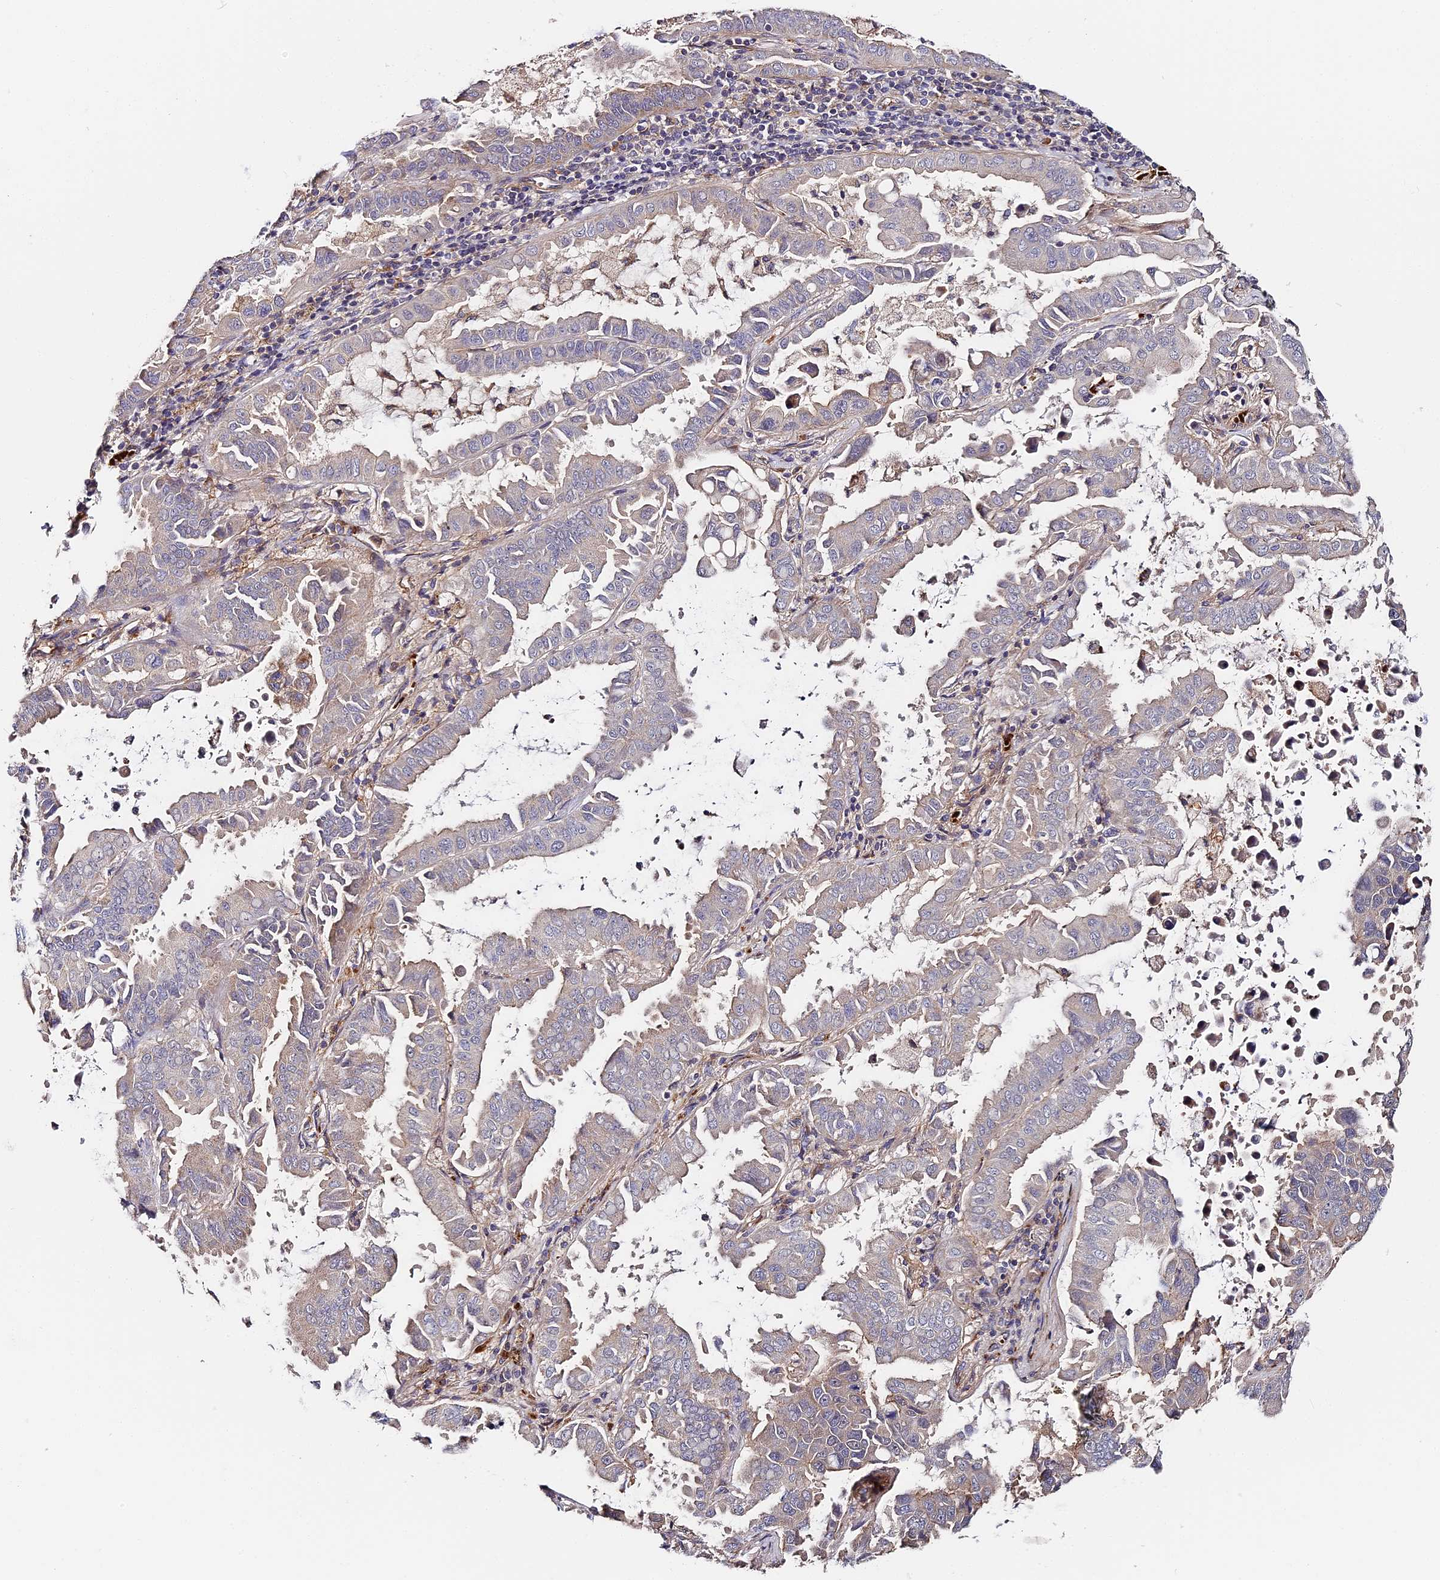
{"staining": {"intensity": "weak", "quantity": "<25%", "location": "cytoplasmic/membranous"}, "tissue": "lung cancer", "cell_type": "Tumor cells", "image_type": "cancer", "snomed": [{"axis": "morphology", "description": "Adenocarcinoma, NOS"}, {"axis": "topography", "description": "Lung"}], "caption": "This image is of lung cancer (adenocarcinoma) stained with immunohistochemistry (IHC) to label a protein in brown with the nuclei are counter-stained blue. There is no positivity in tumor cells.", "gene": "MISP3", "patient": {"sex": "male", "age": 64}}